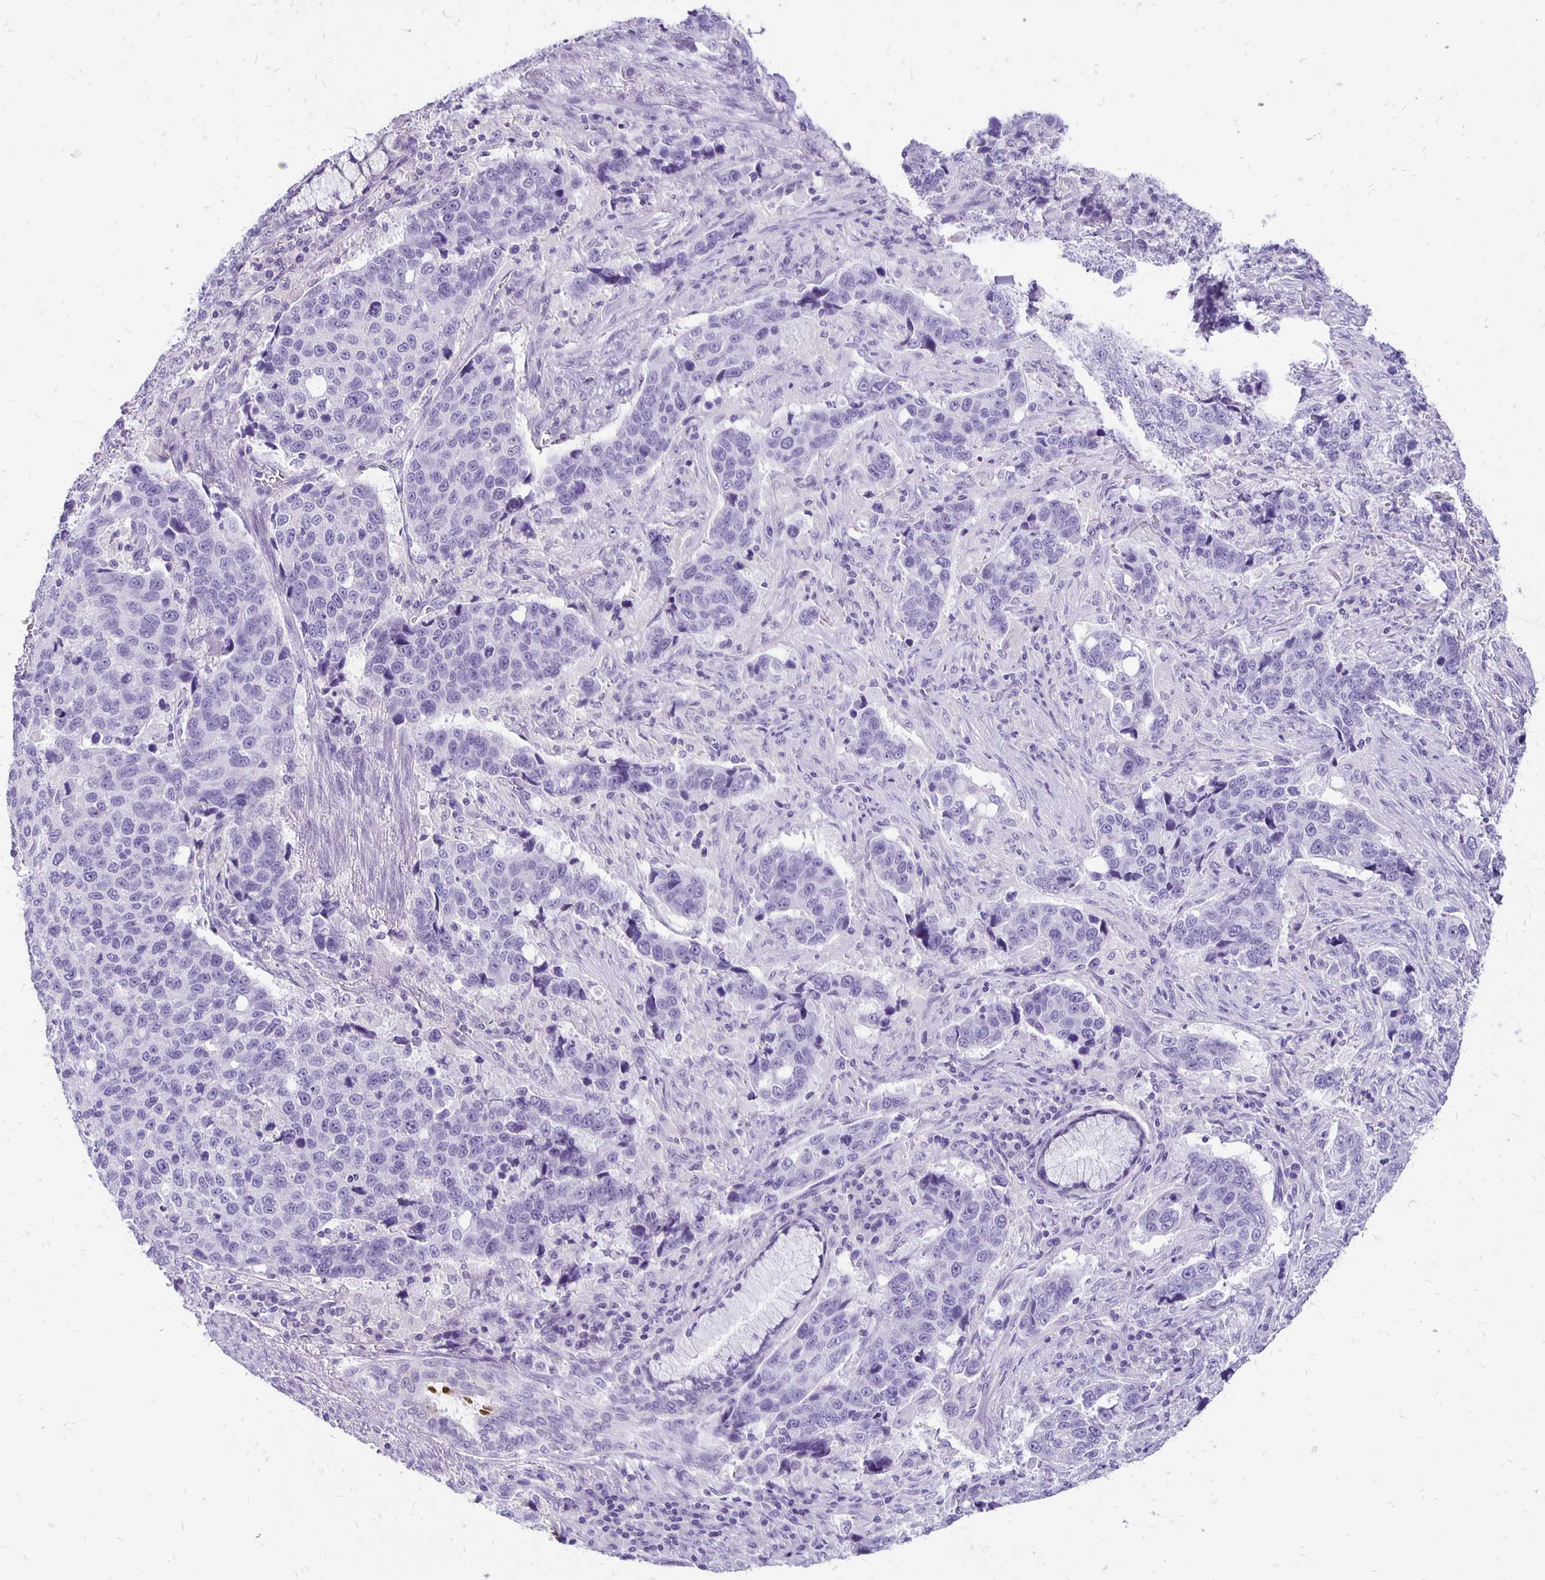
{"staining": {"intensity": "negative", "quantity": "none", "location": "none"}, "tissue": "lung cancer", "cell_type": "Tumor cells", "image_type": "cancer", "snomed": [{"axis": "morphology", "description": "Squamous cell carcinoma, NOS"}, {"axis": "topography", "description": "Lymph node"}, {"axis": "topography", "description": "Lung"}], "caption": "A micrograph of lung cancer (squamous cell carcinoma) stained for a protein exhibits no brown staining in tumor cells.", "gene": "ANKRD45", "patient": {"sex": "male", "age": 61}}